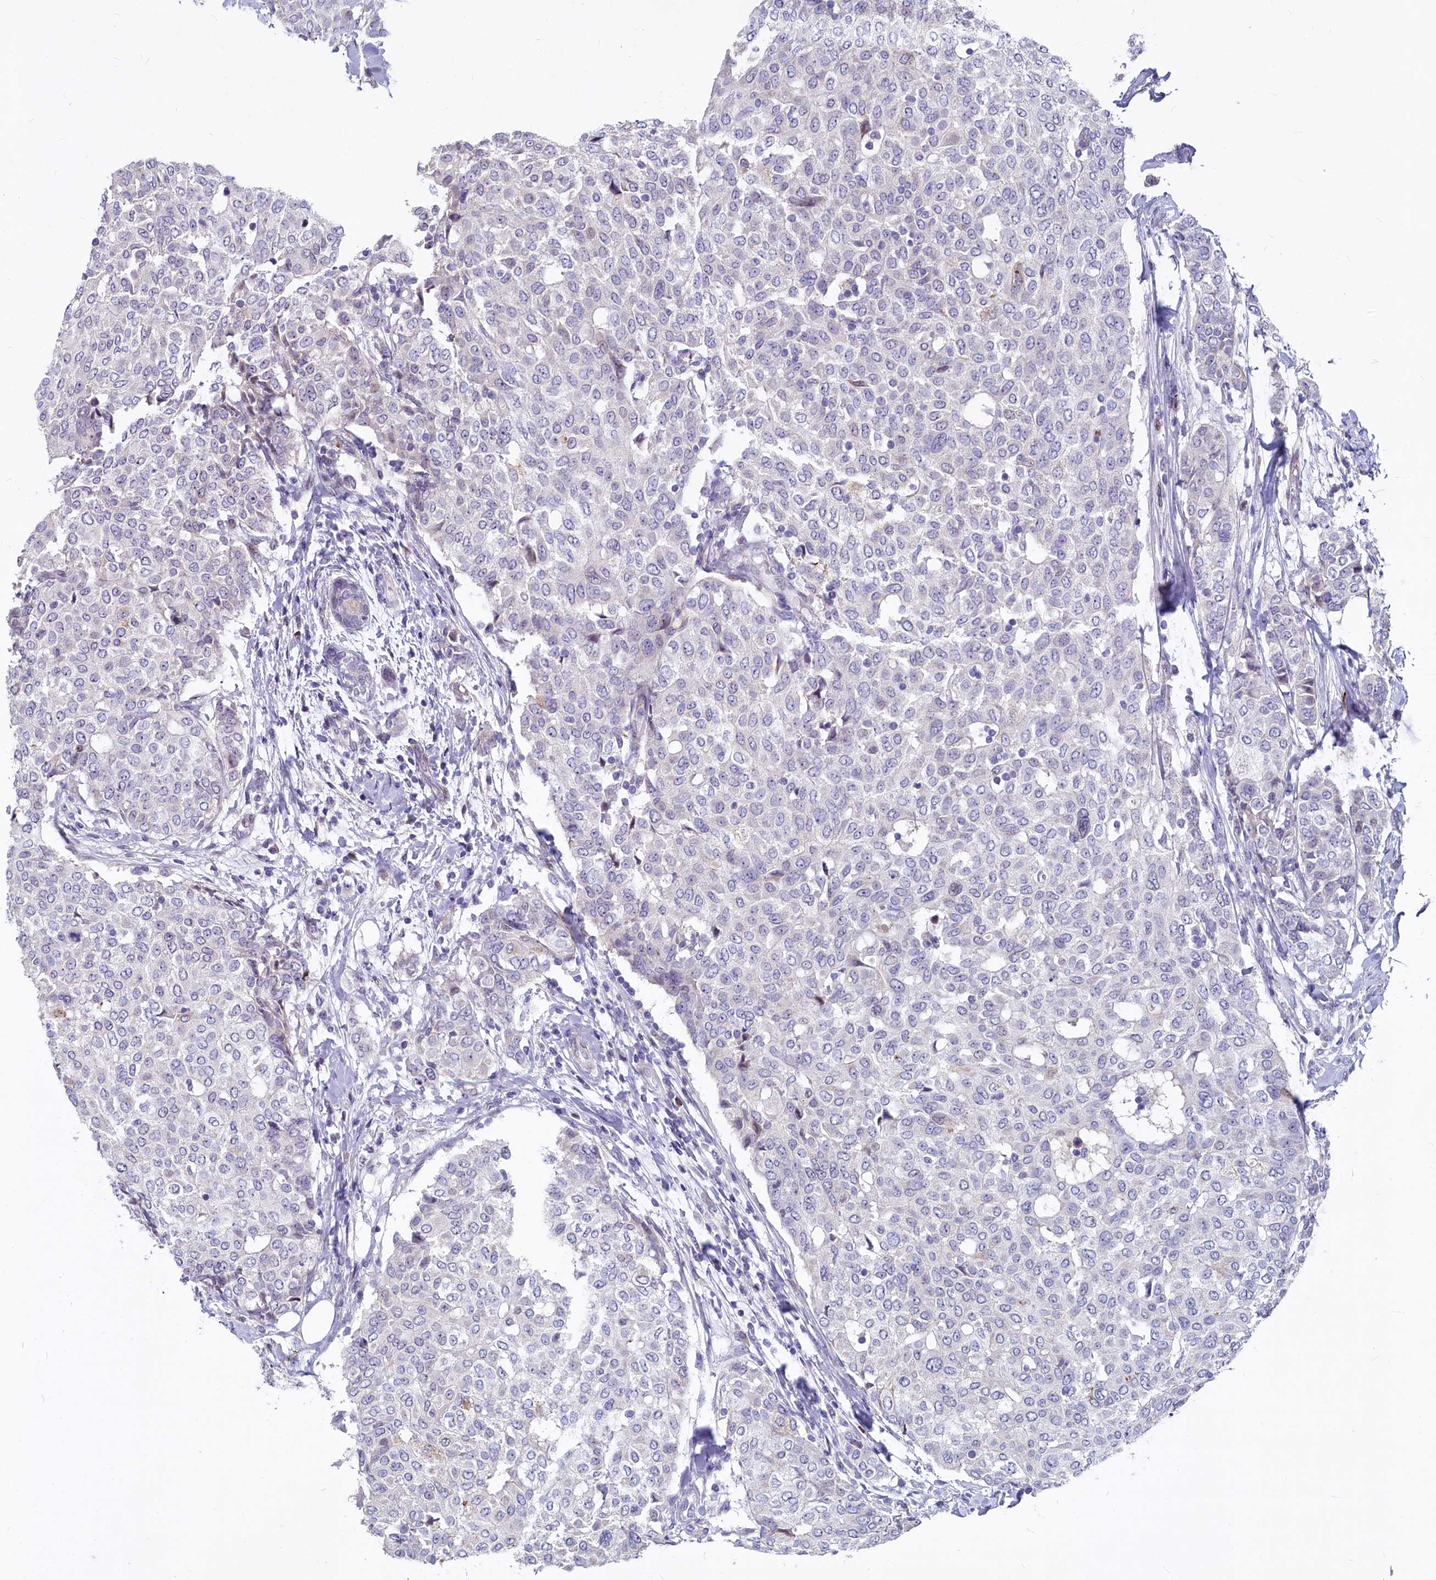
{"staining": {"intensity": "negative", "quantity": "none", "location": "none"}, "tissue": "breast cancer", "cell_type": "Tumor cells", "image_type": "cancer", "snomed": [{"axis": "morphology", "description": "Lobular carcinoma"}, {"axis": "topography", "description": "Breast"}], "caption": "Breast cancer stained for a protein using IHC reveals no positivity tumor cells.", "gene": "ASXL3", "patient": {"sex": "female", "age": 51}}